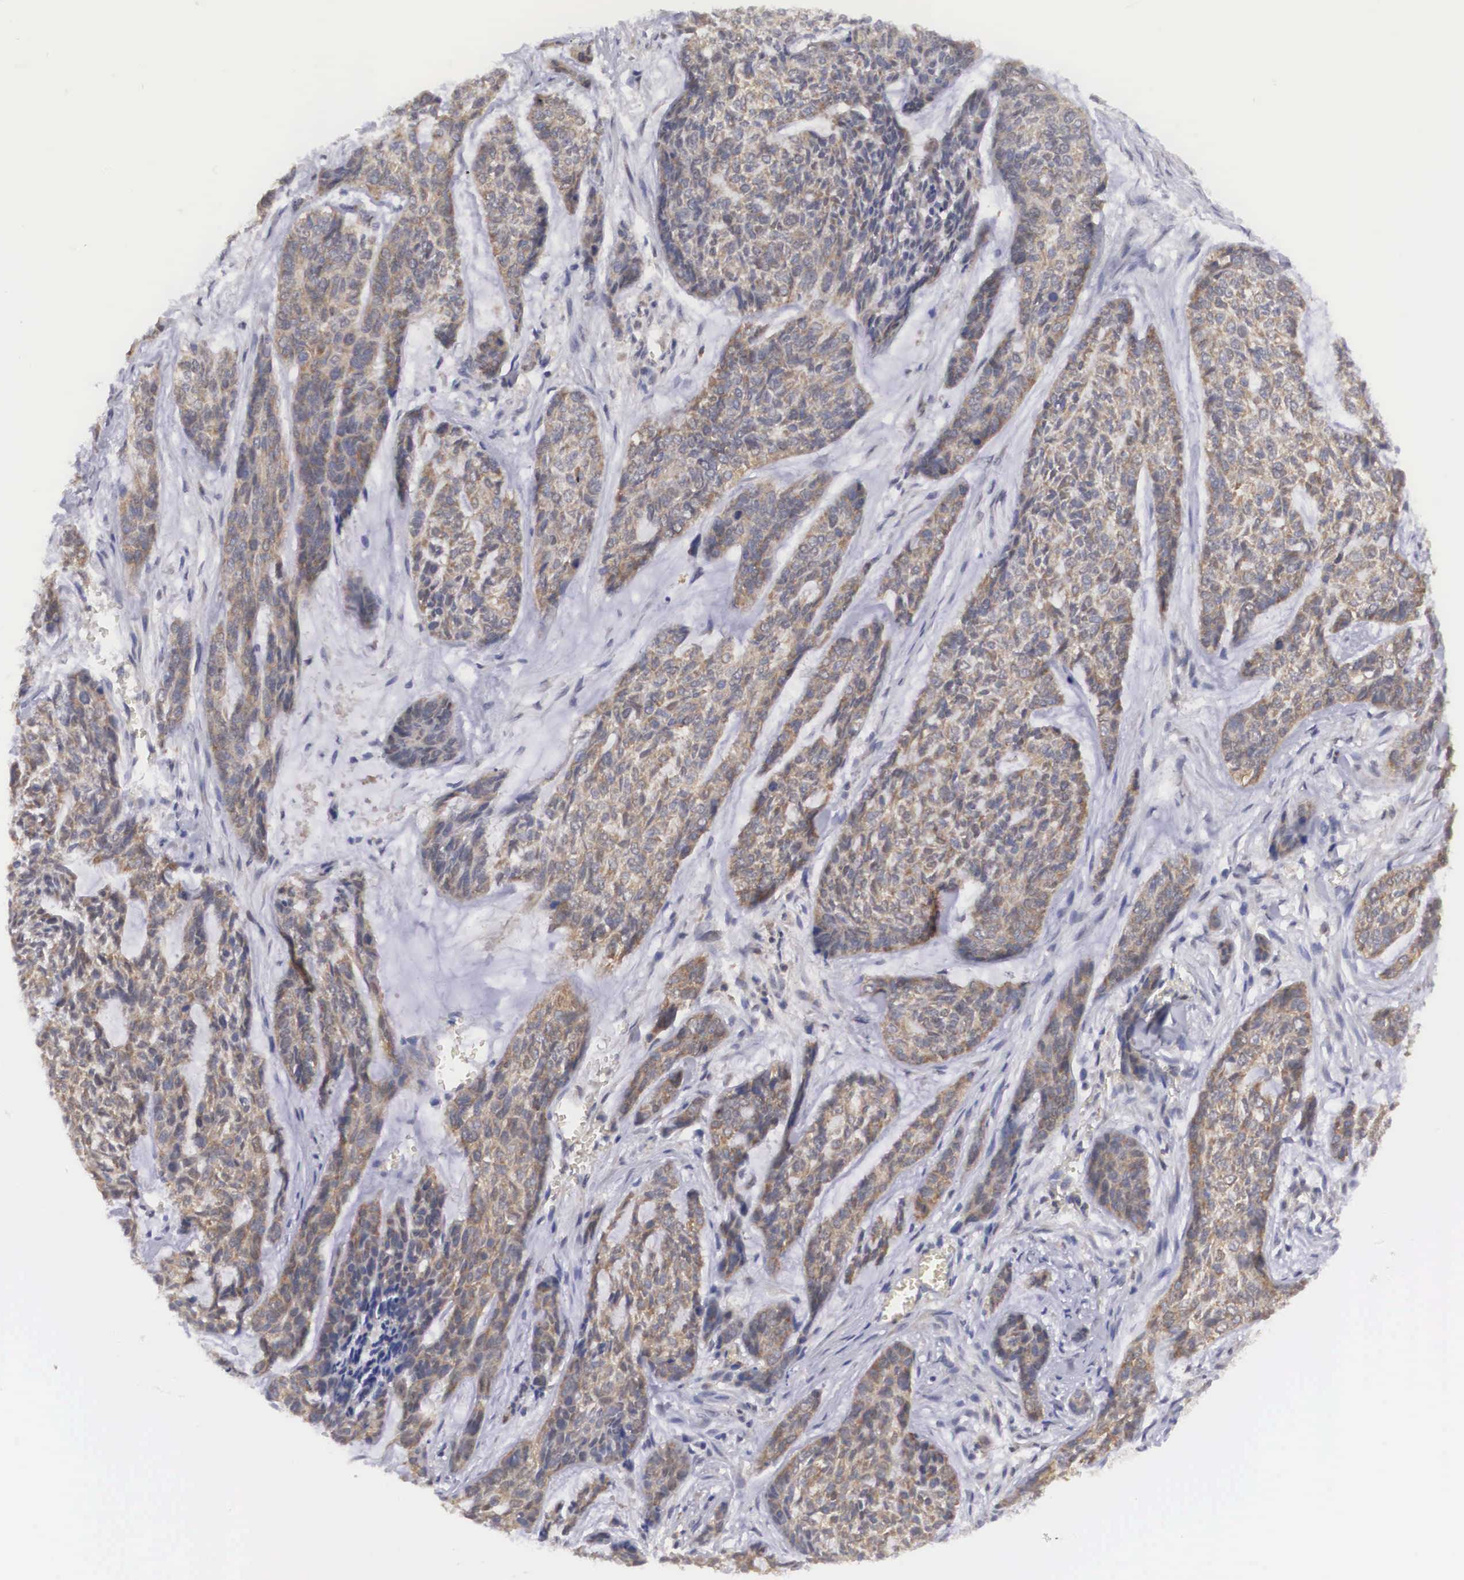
{"staining": {"intensity": "weak", "quantity": "25%-75%", "location": "cytoplasmic/membranous"}, "tissue": "skin cancer", "cell_type": "Tumor cells", "image_type": "cancer", "snomed": [{"axis": "morphology", "description": "Normal tissue, NOS"}, {"axis": "morphology", "description": "Basal cell carcinoma"}, {"axis": "topography", "description": "Skin"}], "caption": "Brown immunohistochemical staining in human skin cancer shows weak cytoplasmic/membranous positivity in about 25%-75% of tumor cells.", "gene": "ADSL", "patient": {"sex": "female", "age": 65}}